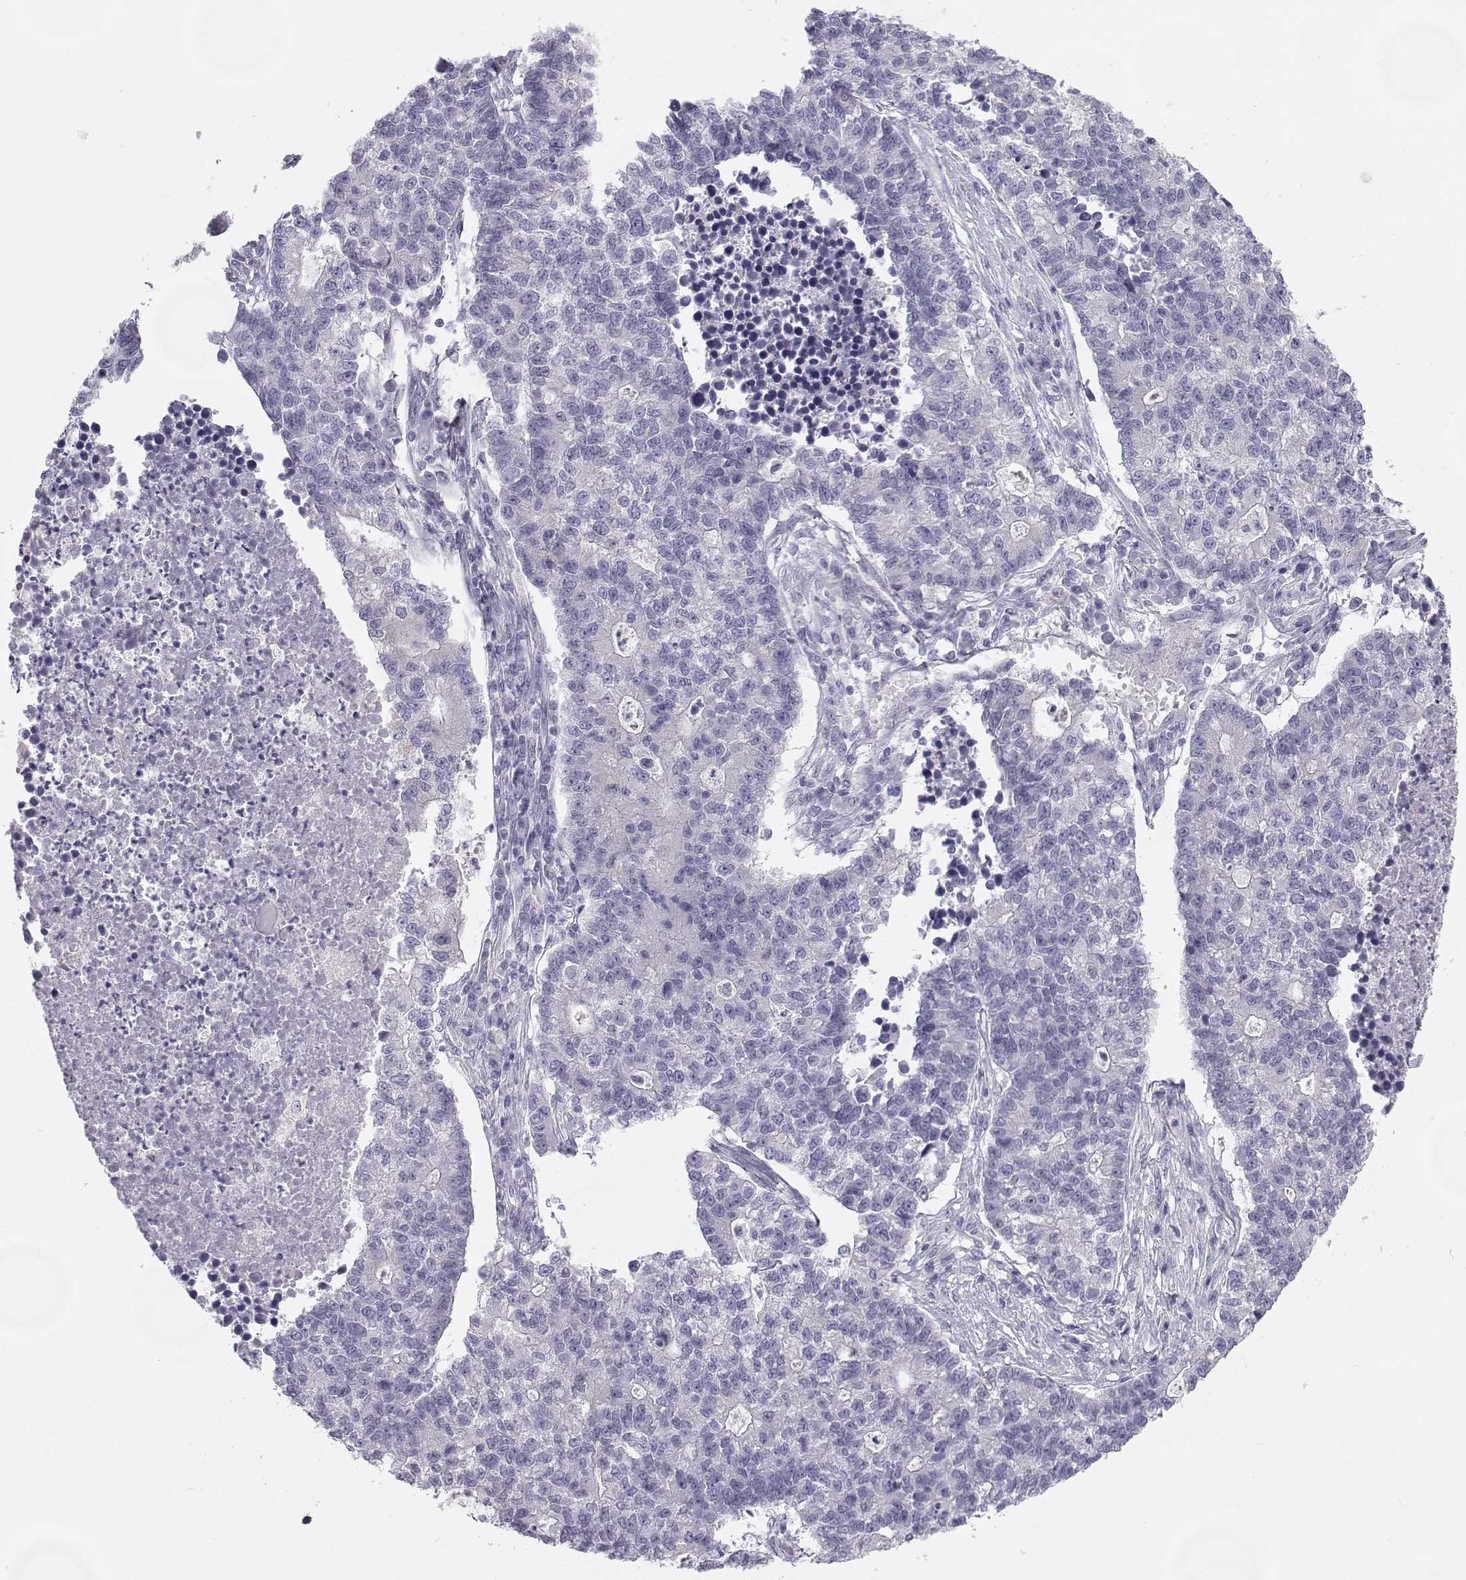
{"staining": {"intensity": "negative", "quantity": "none", "location": "none"}, "tissue": "lung cancer", "cell_type": "Tumor cells", "image_type": "cancer", "snomed": [{"axis": "morphology", "description": "Adenocarcinoma, NOS"}, {"axis": "topography", "description": "Lung"}], "caption": "Histopathology image shows no significant protein staining in tumor cells of lung adenocarcinoma.", "gene": "SYCE1", "patient": {"sex": "male", "age": 57}}